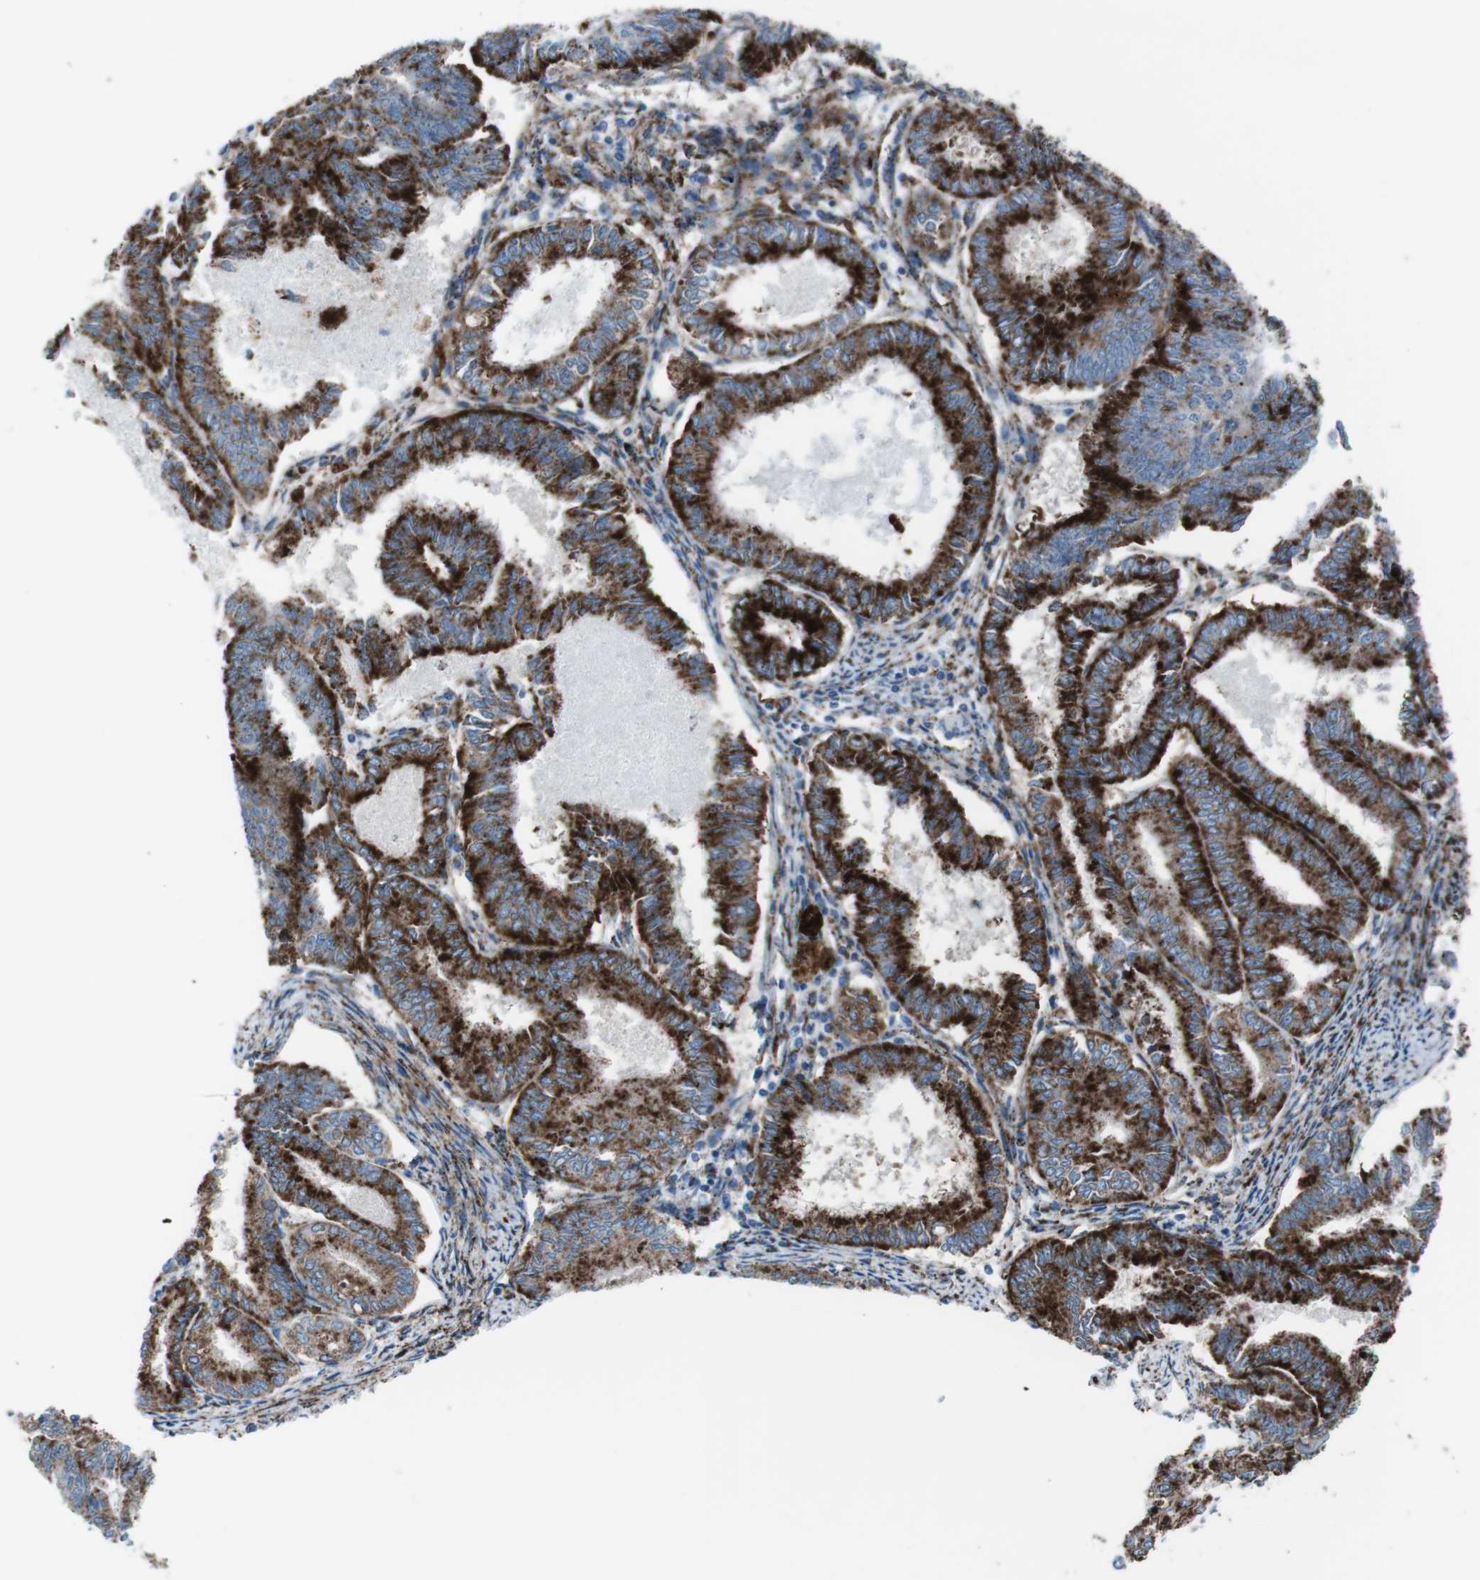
{"staining": {"intensity": "strong", "quantity": ">75%", "location": "cytoplasmic/membranous"}, "tissue": "endometrial cancer", "cell_type": "Tumor cells", "image_type": "cancer", "snomed": [{"axis": "morphology", "description": "Adenocarcinoma, NOS"}, {"axis": "topography", "description": "Endometrium"}], "caption": "Protein expression analysis of human endometrial cancer reveals strong cytoplasmic/membranous positivity in approximately >75% of tumor cells.", "gene": "SCARB2", "patient": {"sex": "female", "age": 86}}